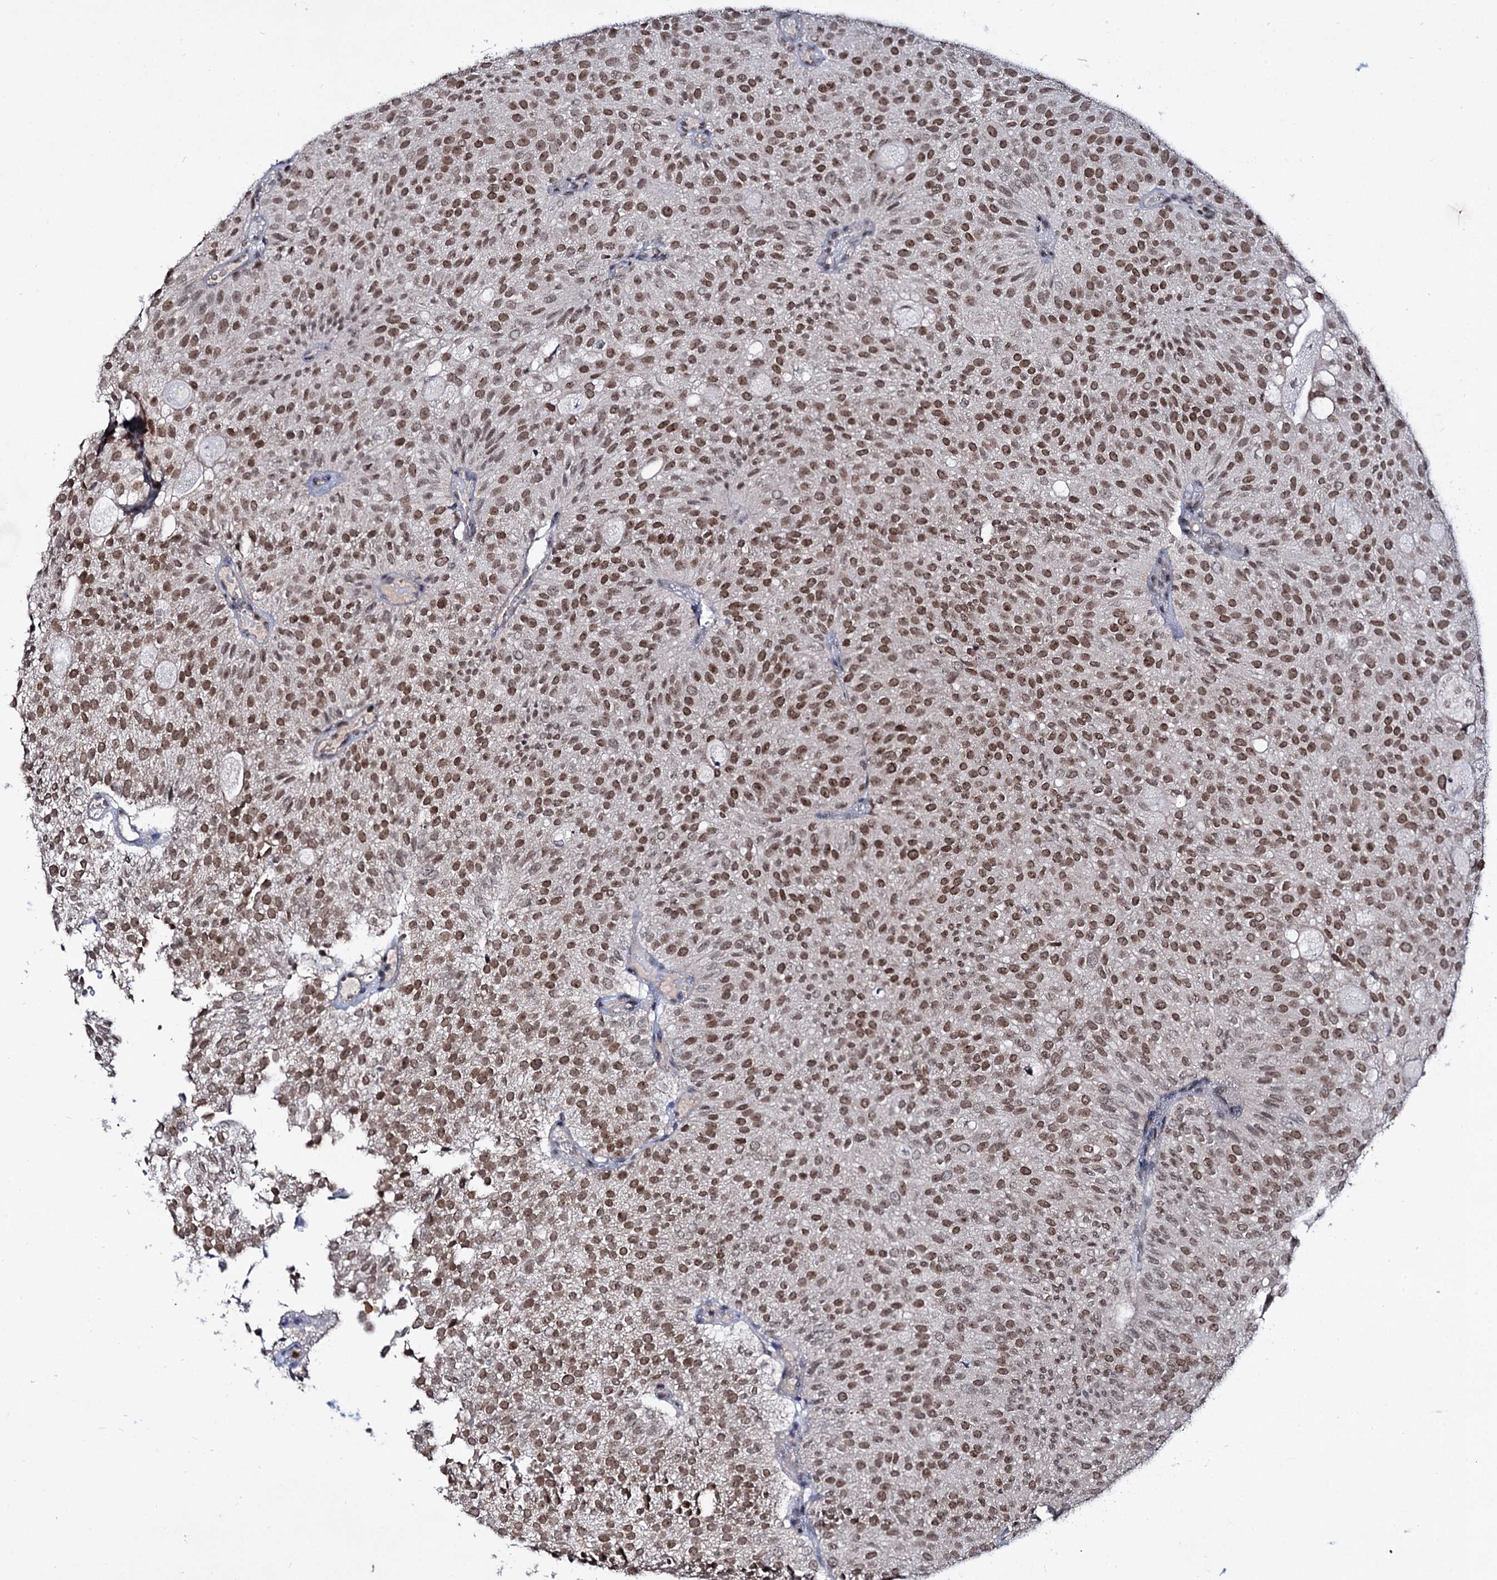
{"staining": {"intensity": "moderate", "quantity": ">75%", "location": "nuclear"}, "tissue": "urothelial cancer", "cell_type": "Tumor cells", "image_type": "cancer", "snomed": [{"axis": "morphology", "description": "Urothelial carcinoma, Low grade"}, {"axis": "topography", "description": "Urinary bladder"}], "caption": "Tumor cells display medium levels of moderate nuclear positivity in approximately >75% of cells in human urothelial cancer.", "gene": "SMCHD1", "patient": {"sex": "male", "age": 78}}